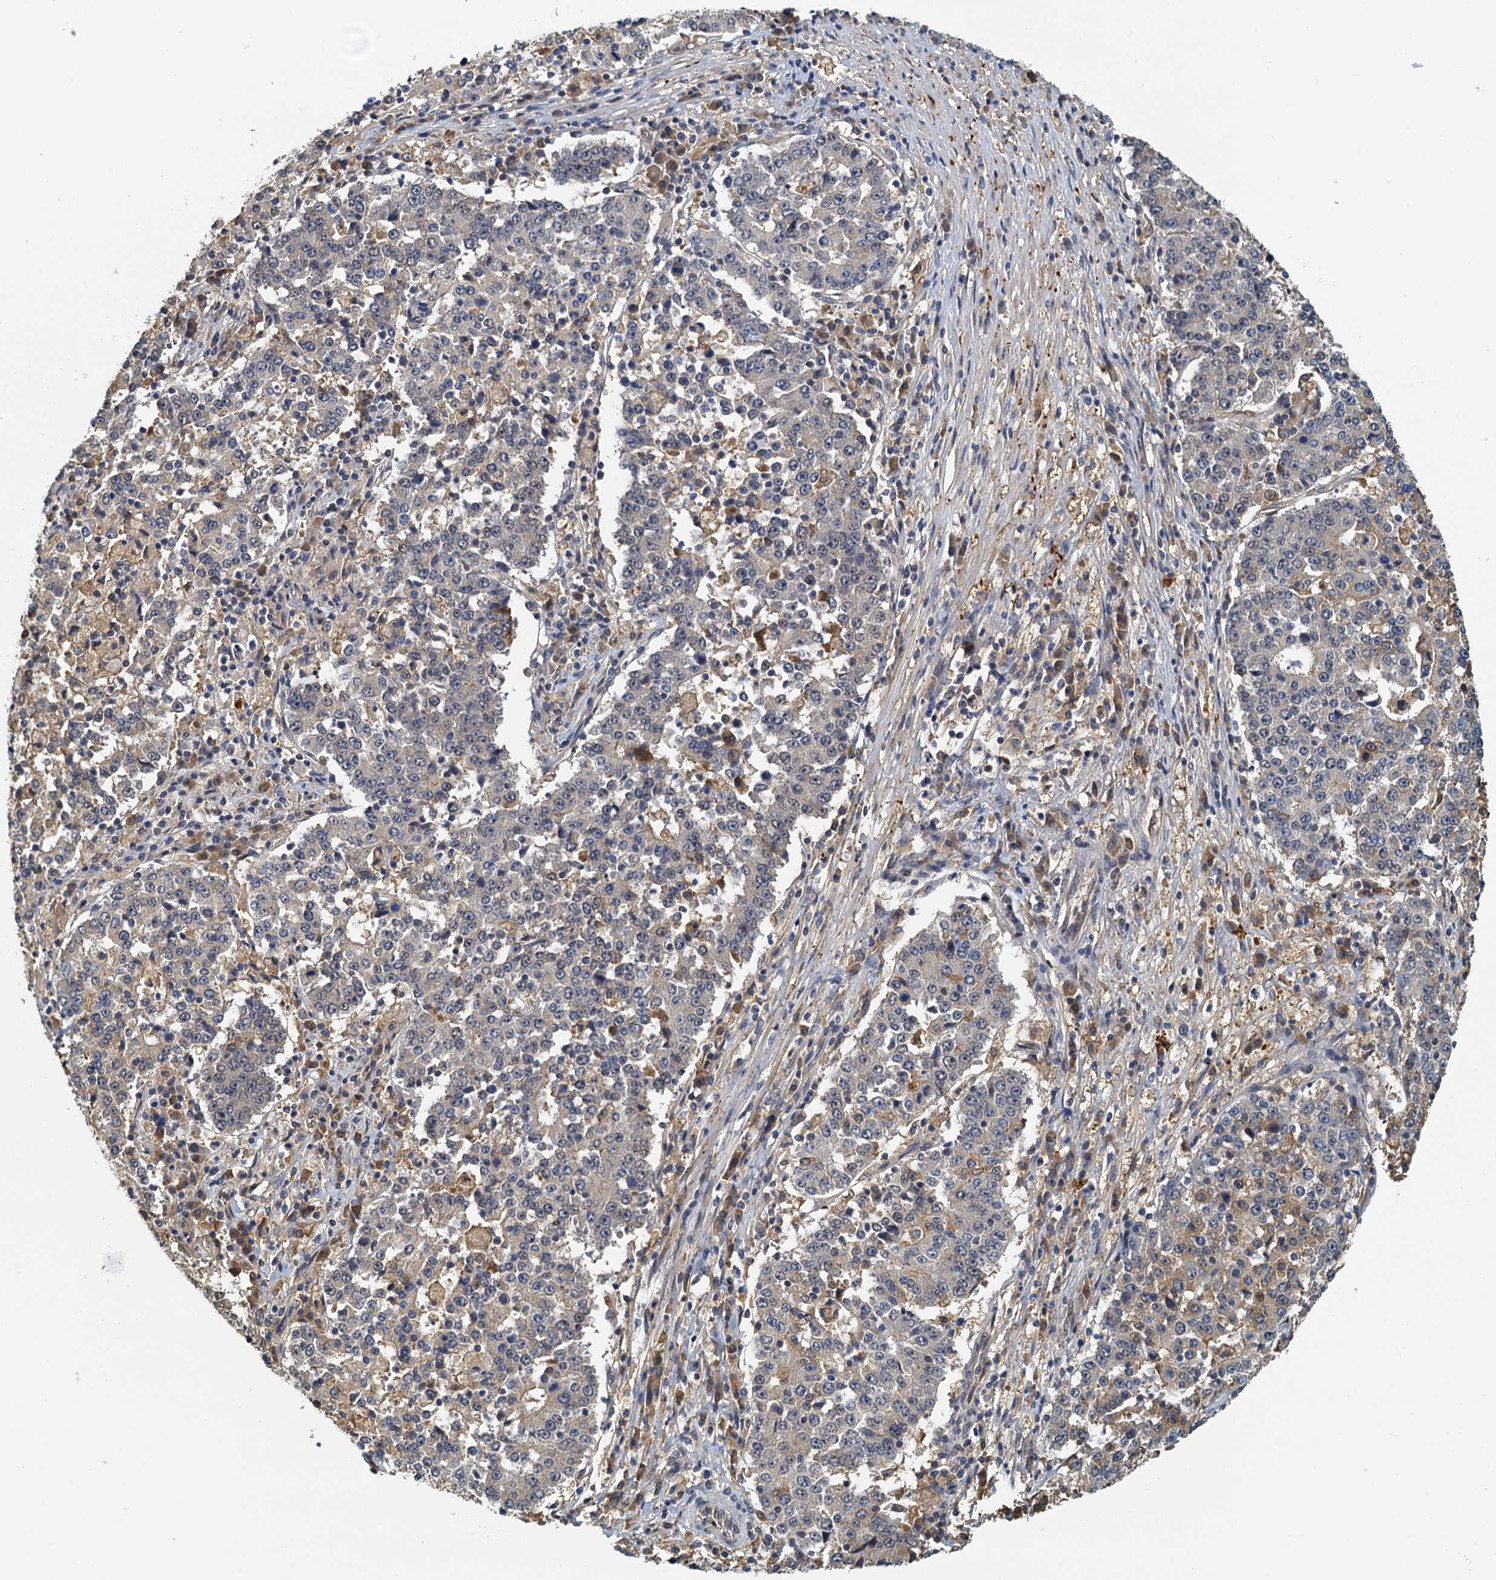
{"staining": {"intensity": "weak", "quantity": "<25%", "location": "cytoplasmic/membranous"}, "tissue": "stomach cancer", "cell_type": "Tumor cells", "image_type": "cancer", "snomed": [{"axis": "morphology", "description": "Adenocarcinoma, NOS"}, {"axis": "topography", "description": "Stomach"}], "caption": "Immunohistochemistry (IHC) of human stomach cancer shows no staining in tumor cells.", "gene": "UBL7", "patient": {"sex": "male", "age": 59}}